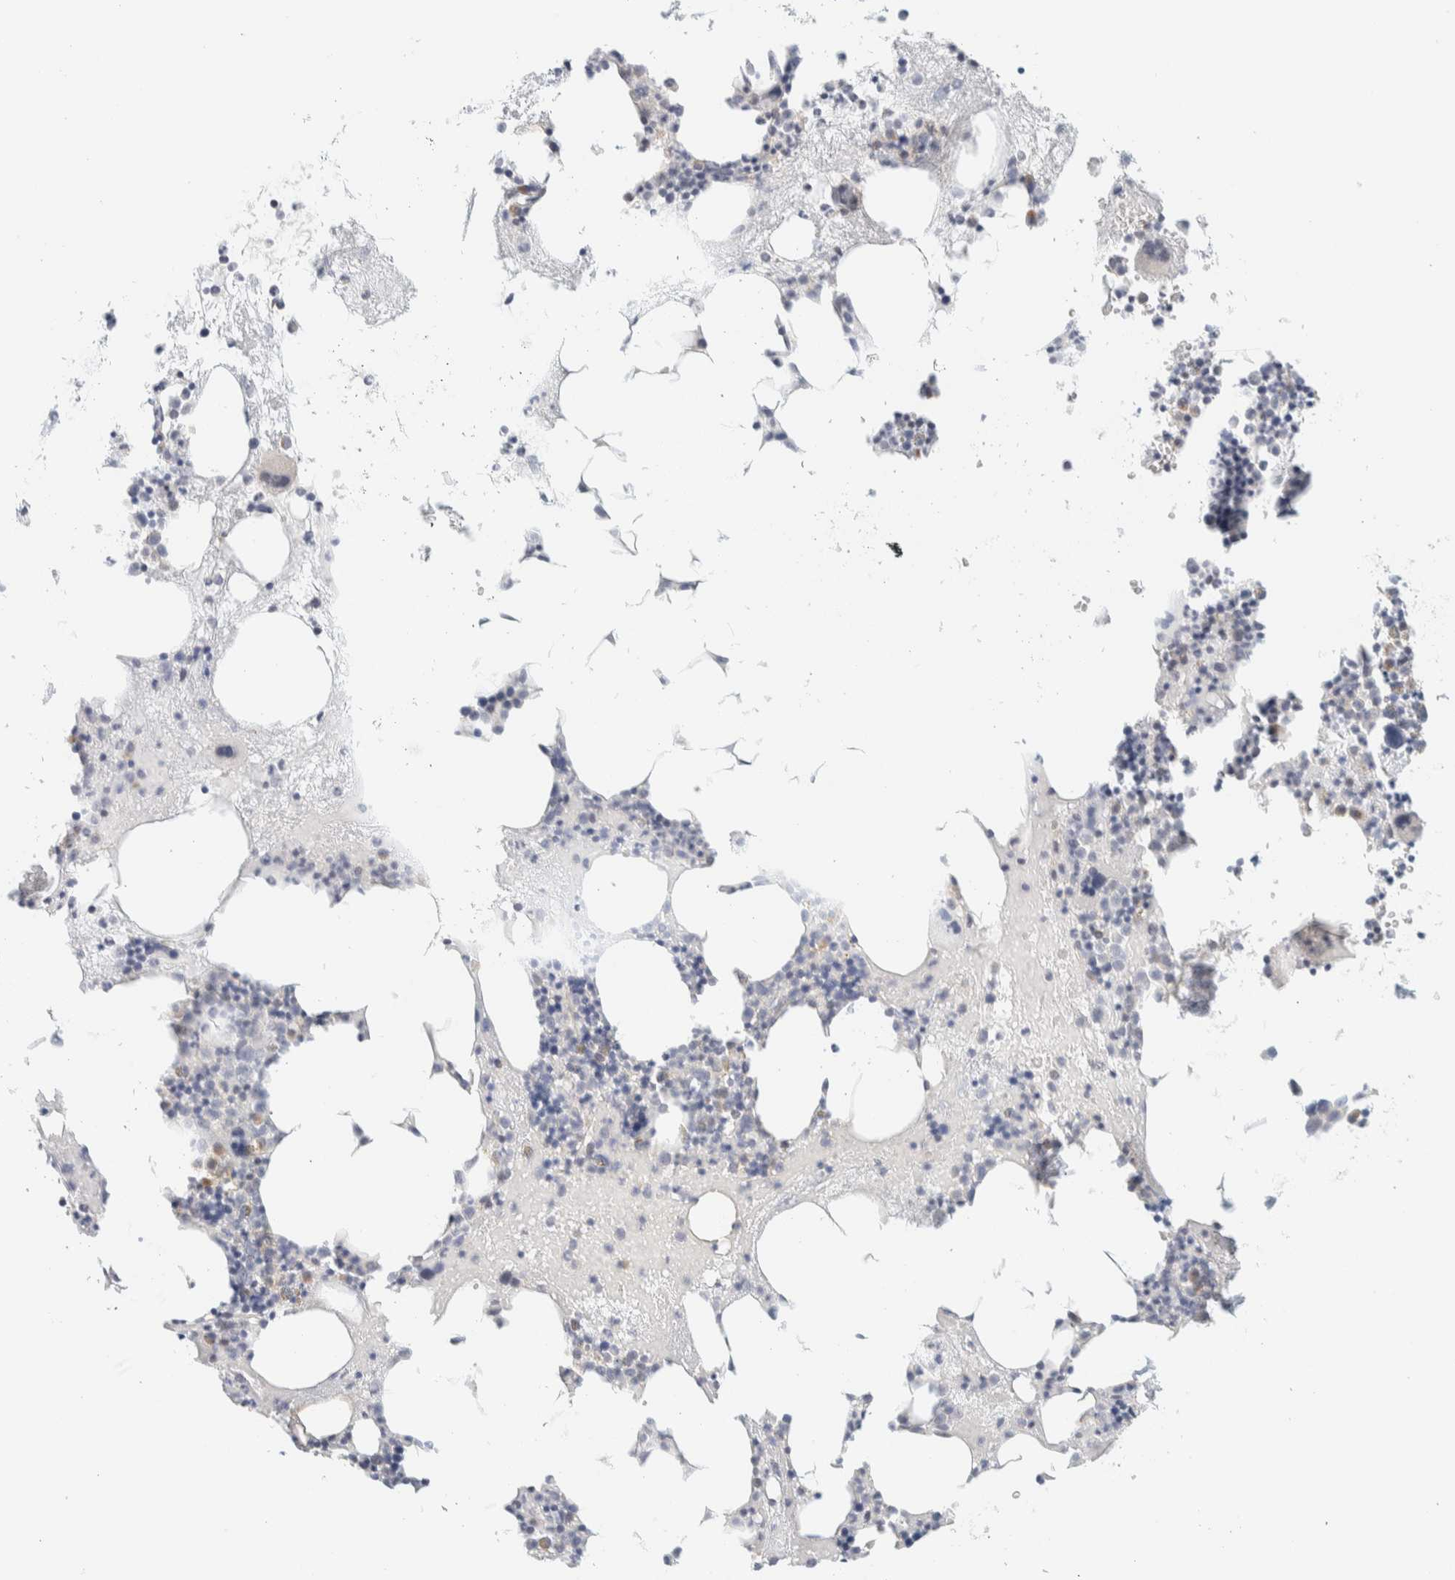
{"staining": {"intensity": "weak", "quantity": "<25%", "location": "cytoplasmic/membranous"}, "tissue": "bone marrow", "cell_type": "Hematopoietic cells", "image_type": "normal", "snomed": [{"axis": "morphology", "description": "Normal tissue, NOS"}, {"axis": "morphology", "description": "Inflammation, NOS"}, {"axis": "topography", "description": "Bone marrow"}], "caption": "Immunohistochemistry (IHC) of benign bone marrow shows no expression in hematopoietic cells. (Stains: DAB immunohistochemistry with hematoxylin counter stain, Microscopy: brightfield microscopy at high magnification).", "gene": "SPNS3", "patient": {"sex": "female", "age": 81}}